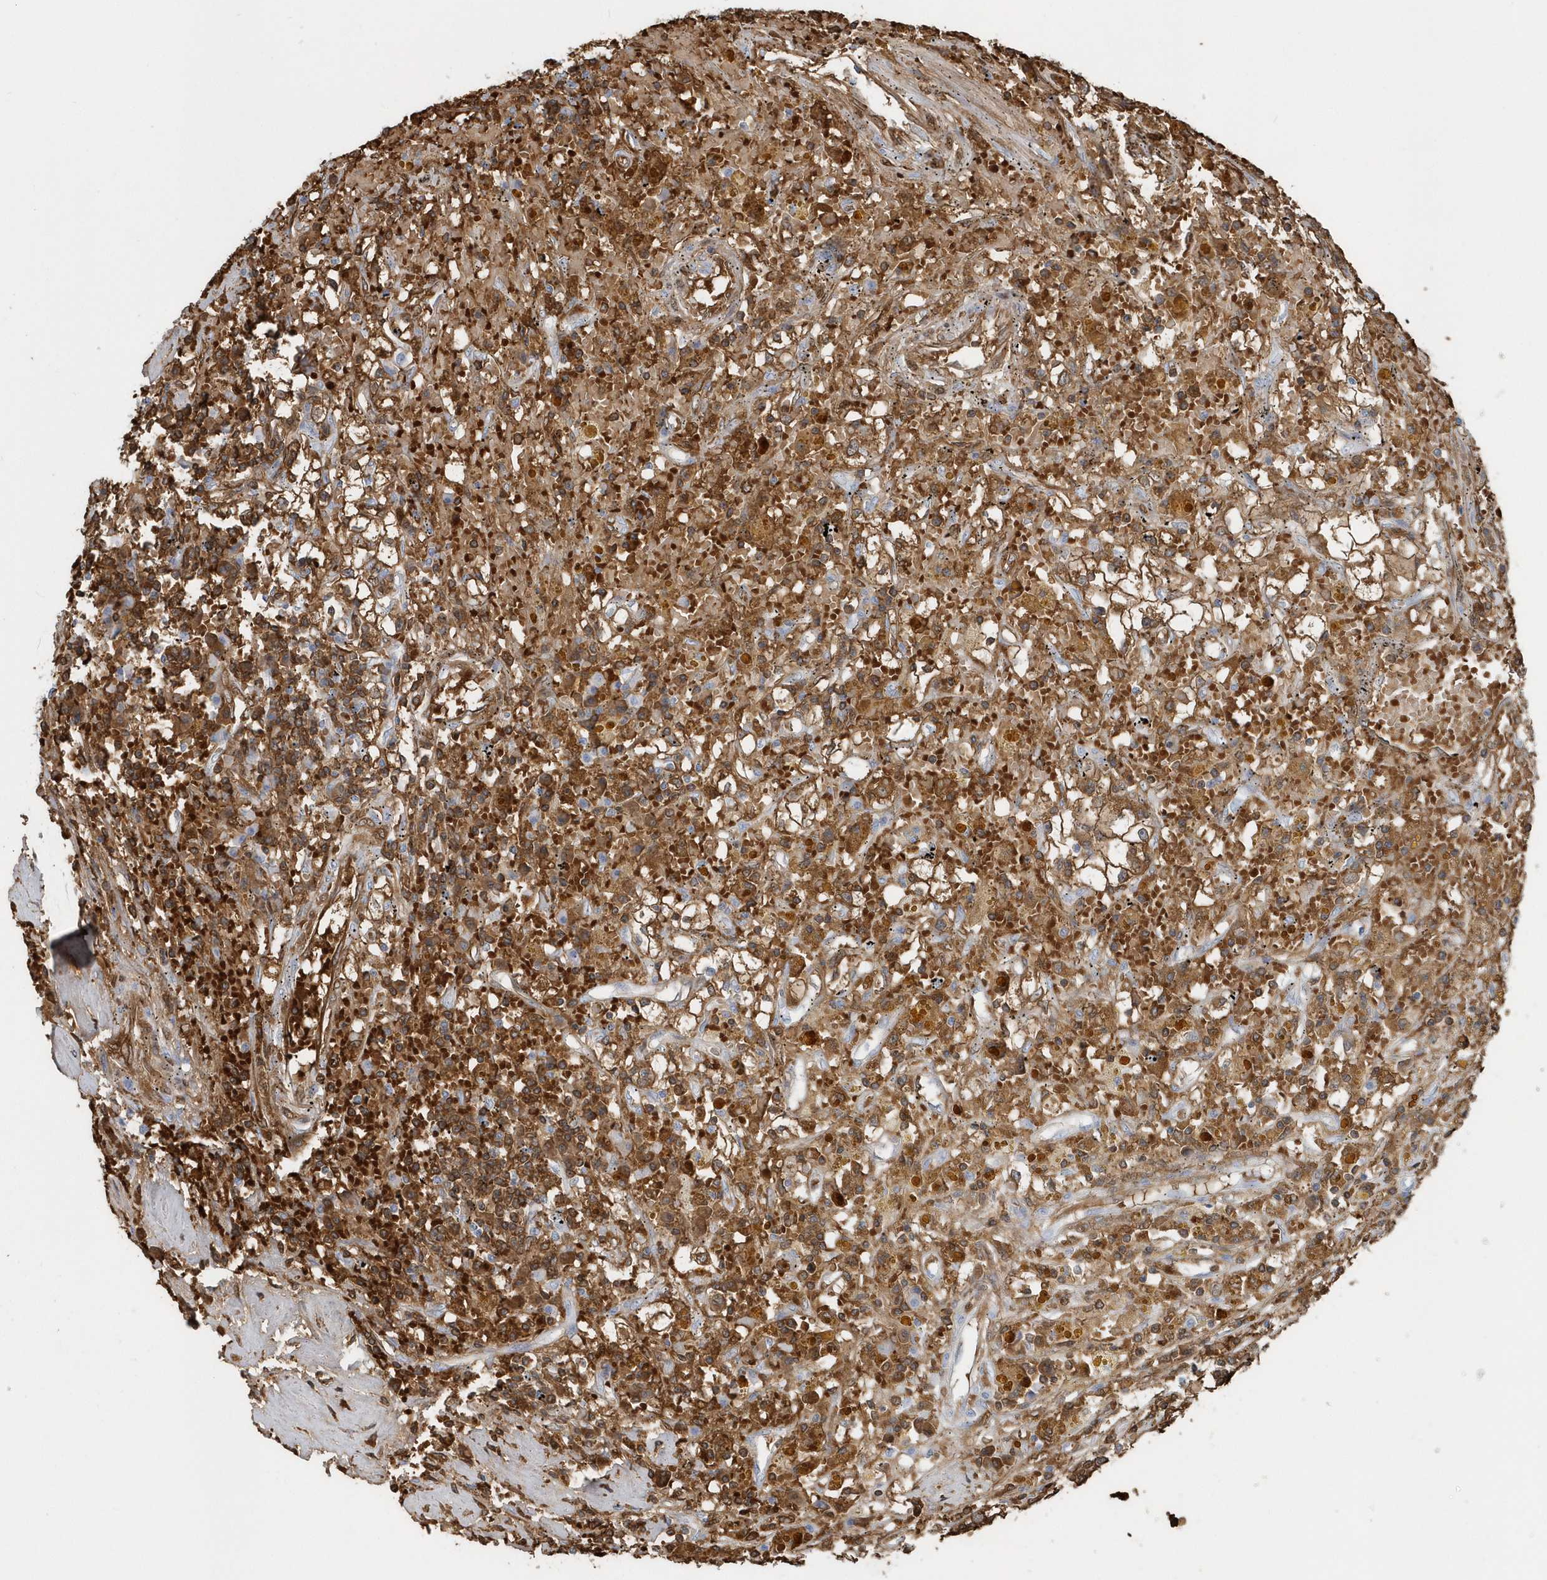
{"staining": {"intensity": "moderate", "quantity": ">75%", "location": "cytoplasmic/membranous"}, "tissue": "renal cancer", "cell_type": "Tumor cells", "image_type": "cancer", "snomed": [{"axis": "morphology", "description": "Adenocarcinoma, NOS"}, {"axis": "topography", "description": "Kidney"}], "caption": "About >75% of tumor cells in renal cancer (adenocarcinoma) reveal moderate cytoplasmic/membranous protein staining as visualized by brown immunohistochemical staining.", "gene": "HBA2", "patient": {"sex": "male", "age": 56}}